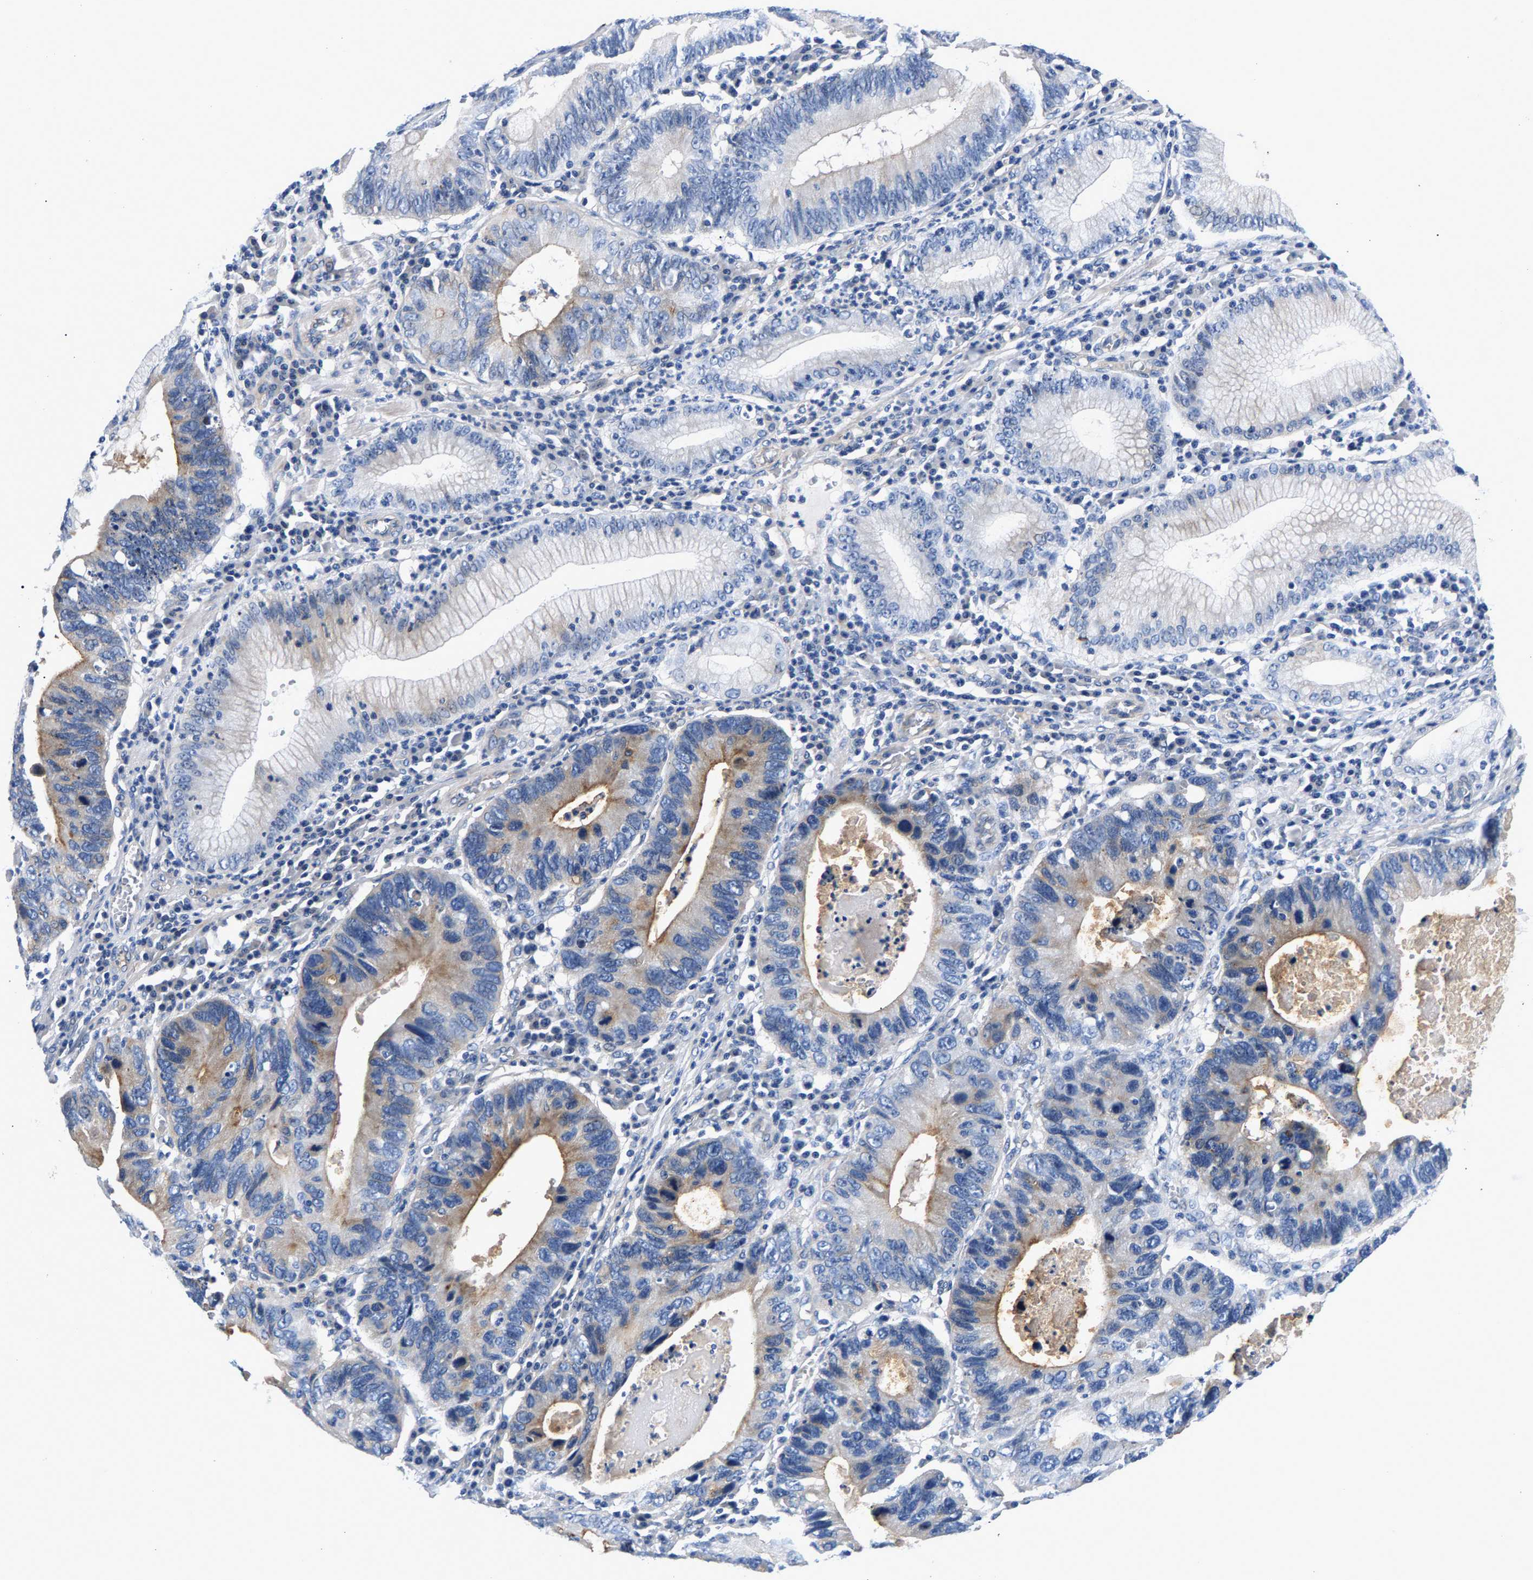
{"staining": {"intensity": "moderate", "quantity": "<25%", "location": "cytoplasmic/membranous"}, "tissue": "stomach cancer", "cell_type": "Tumor cells", "image_type": "cancer", "snomed": [{"axis": "morphology", "description": "Adenocarcinoma, NOS"}, {"axis": "topography", "description": "Stomach"}], "caption": "High-power microscopy captured an immunohistochemistry (IHC) histopathology image of stomach adenocarcinoma, revealing moderate cytoplasmic/membranous staining in about <25% of tumor cells.", "gene": "P2RY4", "patient": {"sex": "male", "age": 59}}